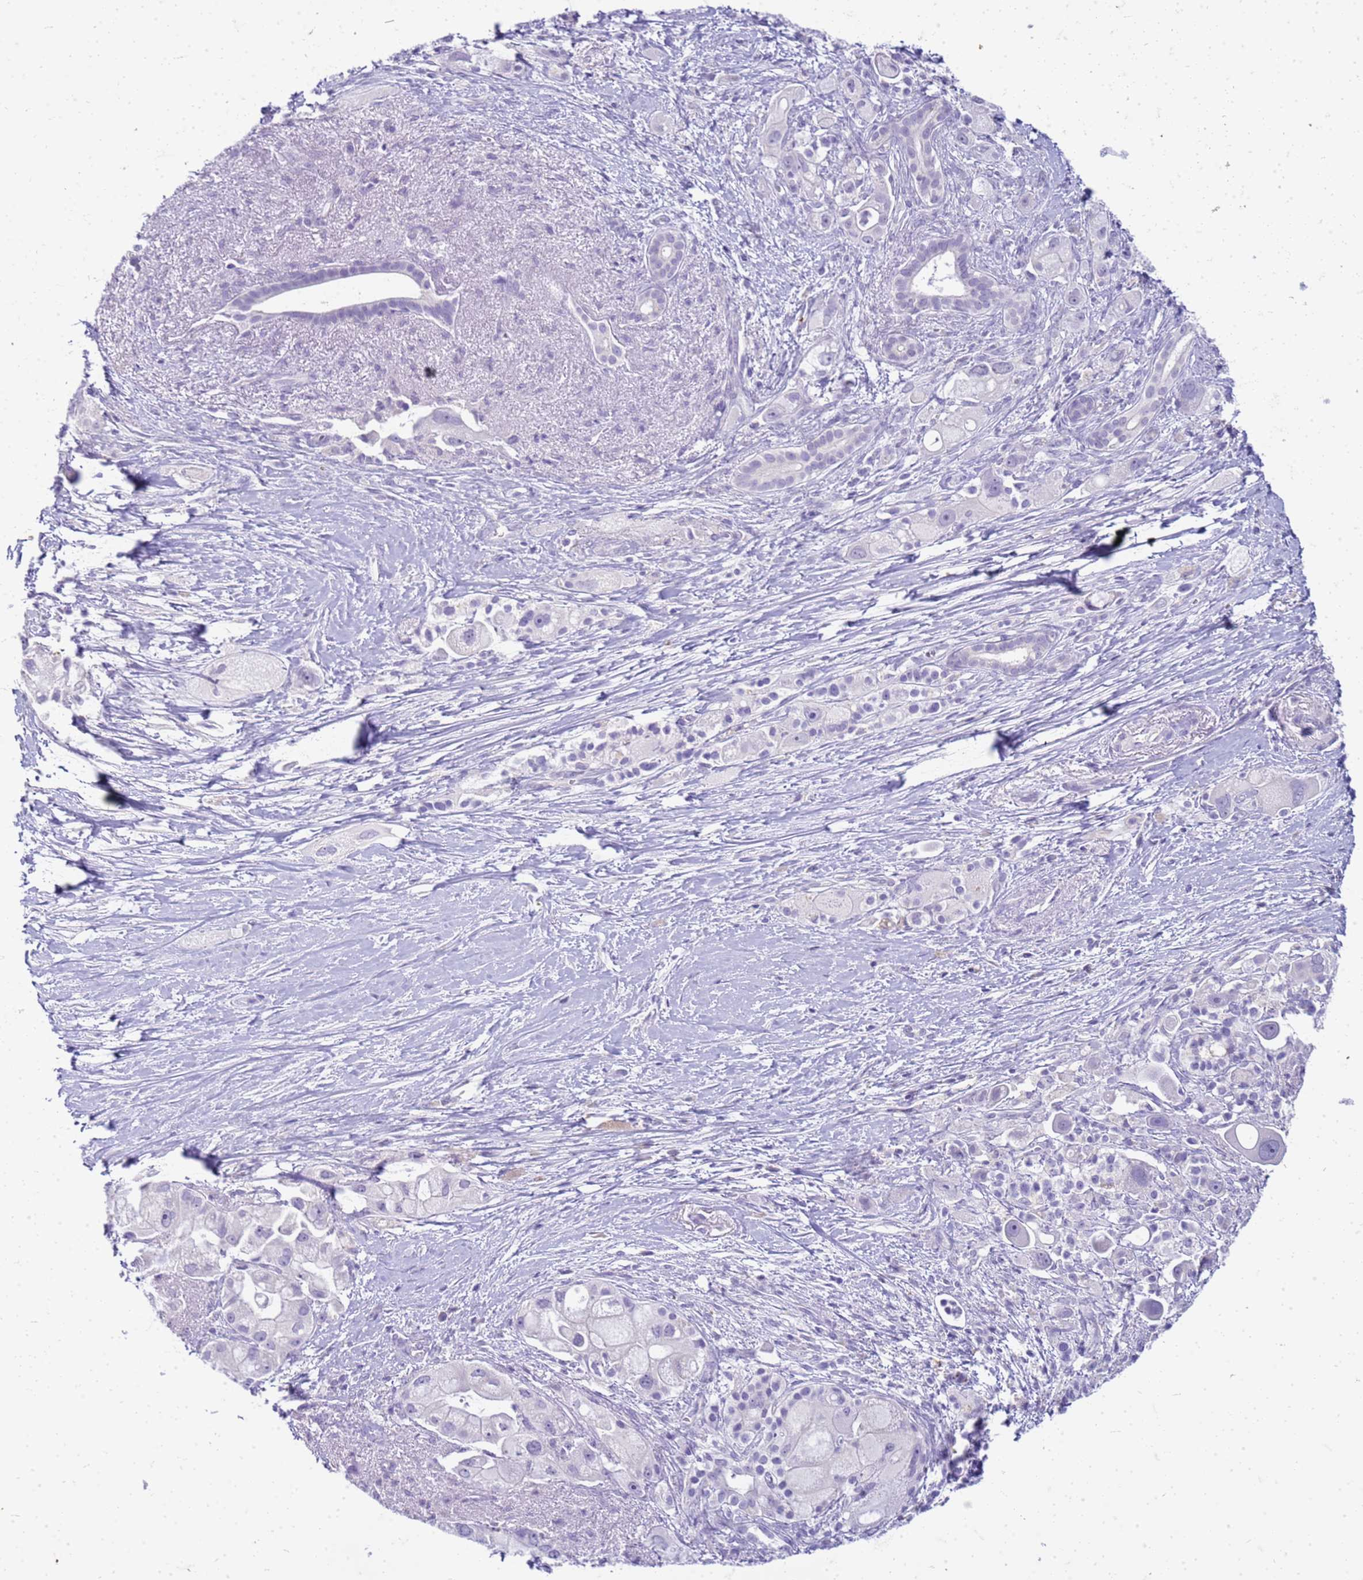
{"staining": {"intensity": "negative", "quantity": "none", "location": "none"}, "tissue": "pancreatic cancer", "cell_type": "Tumor cells", "image_type": "cancer", "snomed": [{"axis": "morphology", "description": "Adenocarcinoma, NOS"}, {"axis": "topography", "description": "Pancreas"}], "caption": "Protein analysis of pancreatic adenocarcinoma shows no significant staining in tumor cells.", "gene": "CFAP100", "patient": {"sex": "male", "age": 68}}